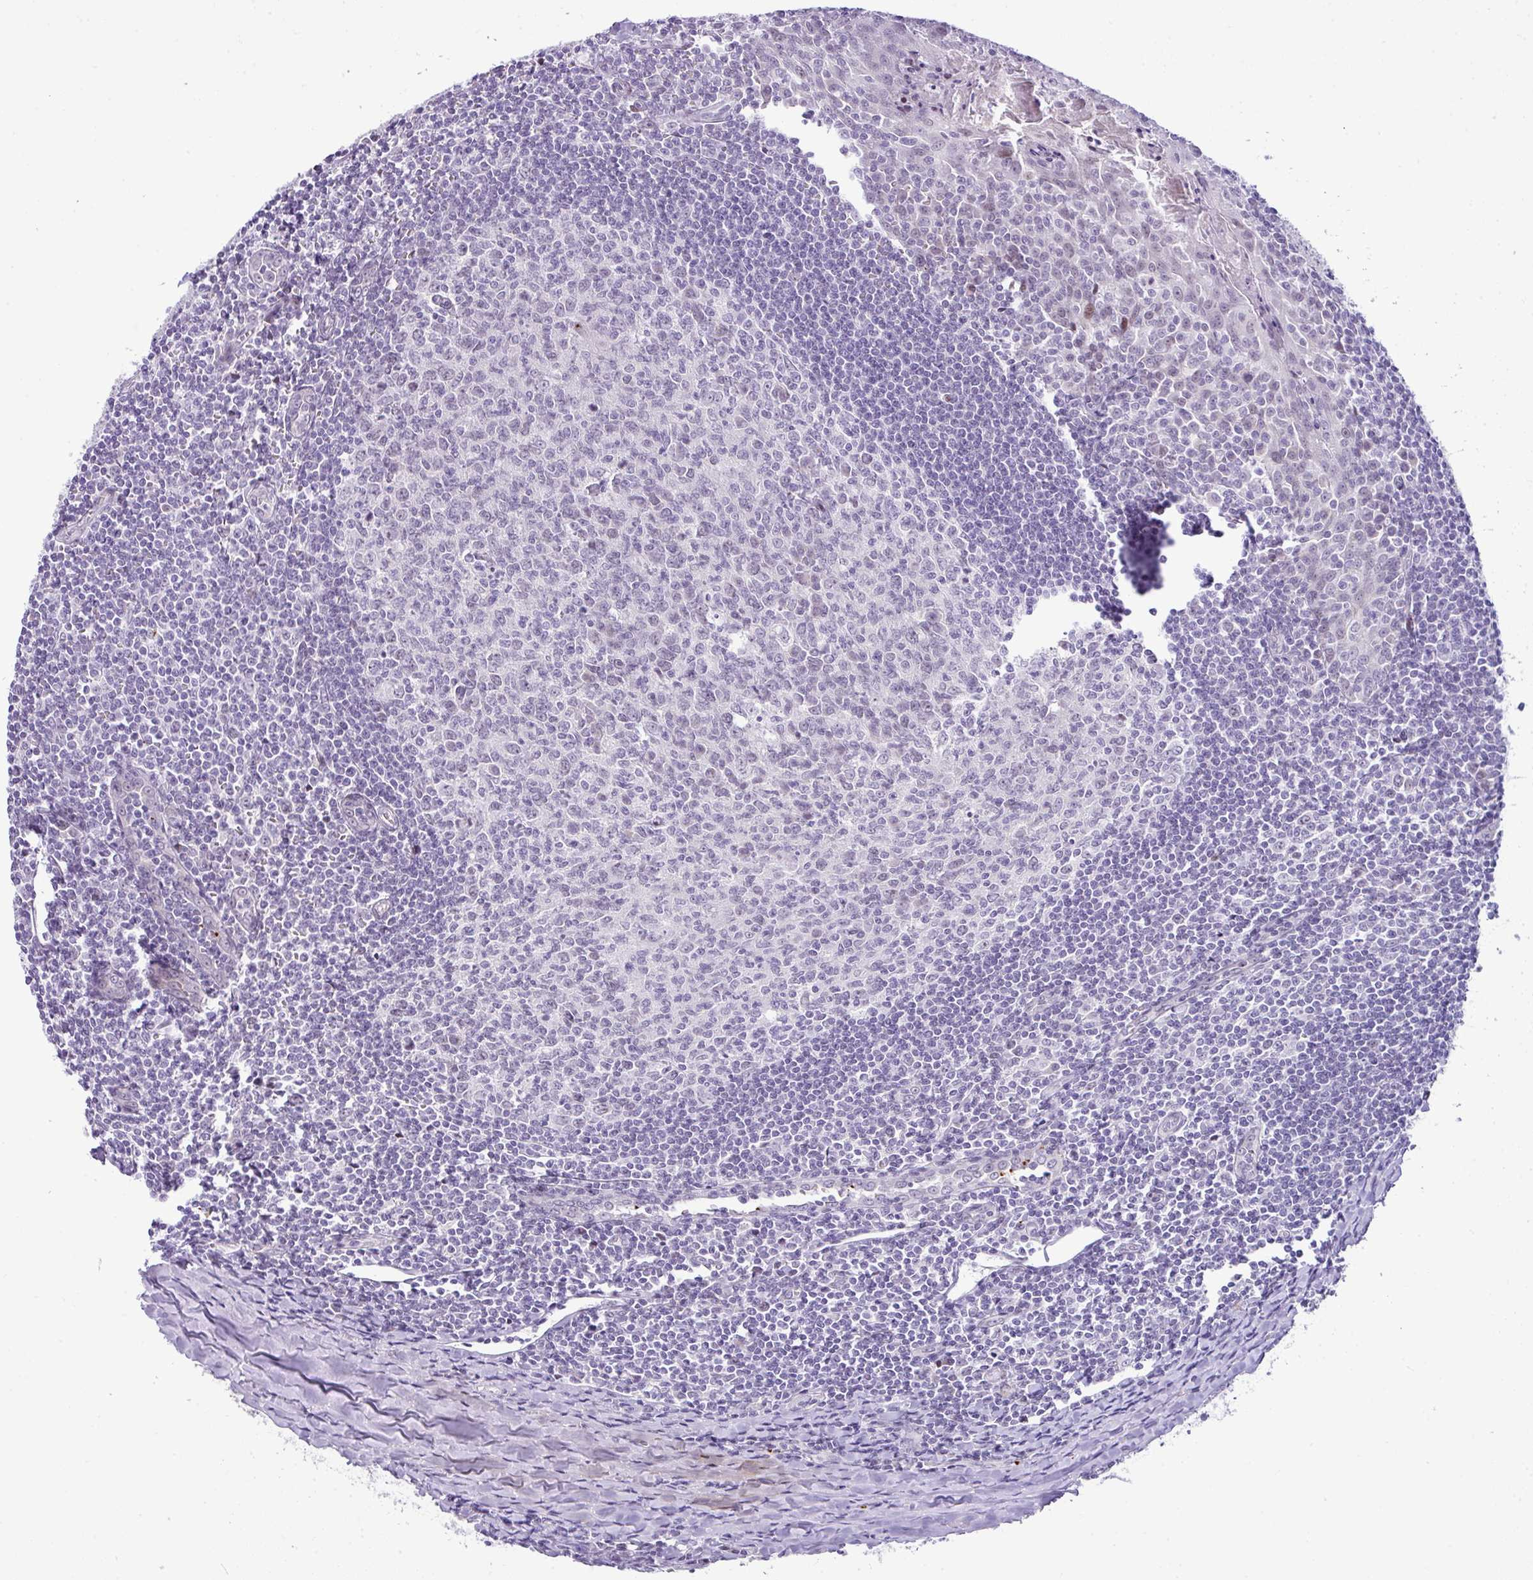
{"staining": {"intensity": "negative", "quantity": "none", "location": "none"}, "tissue": "tonsil", "cell_type": "Germinal center cells", "image_type": "normal", "snomed": [{"axis": "morphology", "description": "Normal tissue, NOS"}, {"axis": "topography", "description": "Tonsil"}], "caption": "DAB immunohistochemical staining of benign human tonsil reveals no significant expression in germinal center cells. (DAB (3,3'-diaminobenzidine) IHC, high magnification).", "gene": "CMTM5", "patient": {"sex": "male", "age": 27}}